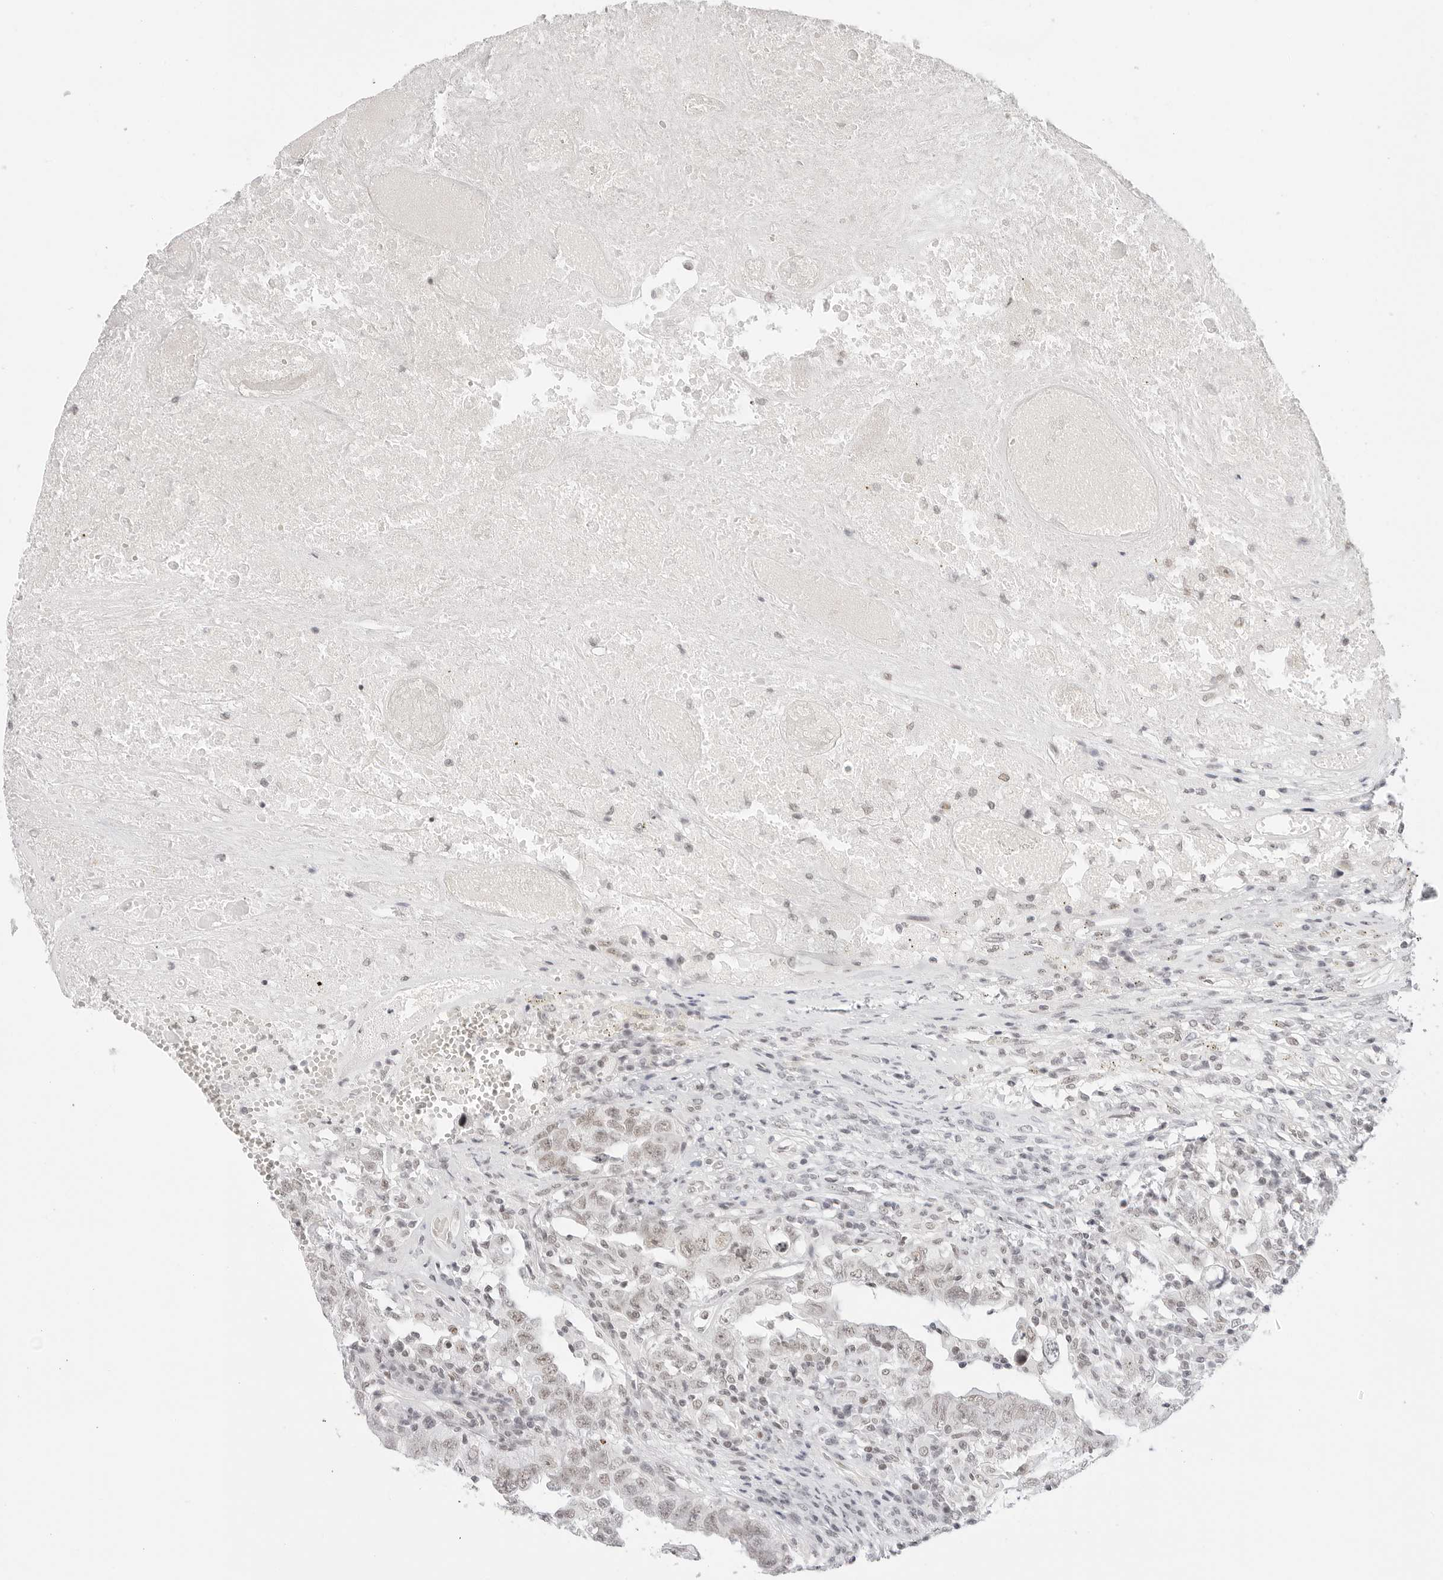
{"staining": {"intensity": "weak", "quantity": "25%-75%", "location": "nuclear"}, "tissue": "testis cancer", "cell_type": "Tumor cells", "image_type": "cancer", "snomed": [{"axis": "morphology", "description": "Carcinoma, Embryonal, NOS"}, {"axis": "topography", "description": "Testis"}], "caption": "An image of human testis embryonal carcinoma stained for a protein reveals weak nuclear brown staining in tumor cells. (Brightfield microscopy of DAB IHC at high magnification).", "gene": "TCIM", "patient": {"sex": "male", "age": 26}}